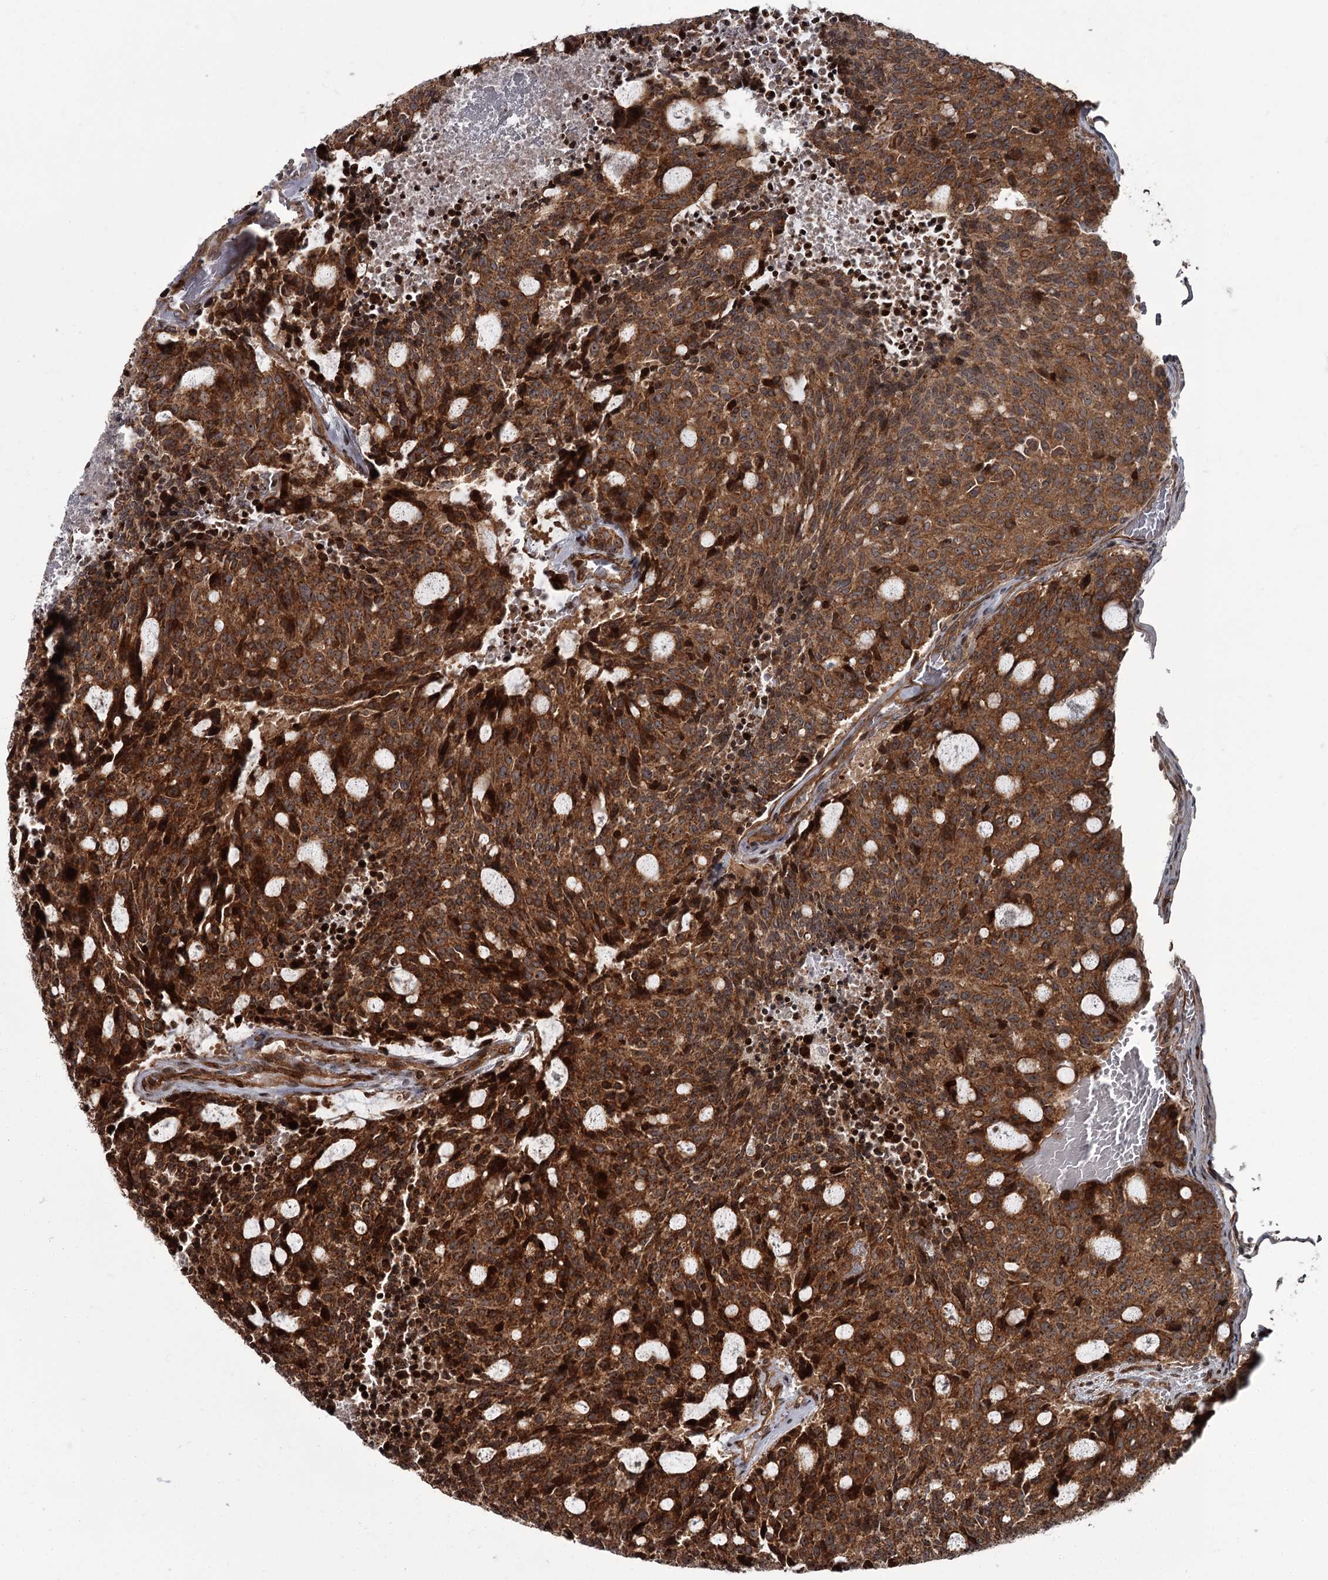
{"staining": {"intensity": "strong", "quantity": ">75%", "location": "cytoplasmic/membranous"}, "tissue": "carcinoid", "cell_type": "Tumor cells", "image_type": "cancer", "snomed": [{"axis": "morphology", "description": "Carcinoid, malignant, NOS"}, {"axis": "topography", "description": "Pancreas"}], "caption": "Malignant carcinoid tissue exhibits strong cytoplasmic/membranous expression in approximately >75% of tumor cells, visualized by immunohistochemistry.", "gene": "THAP9", "patient": {"sex": "female", "age": 54}}